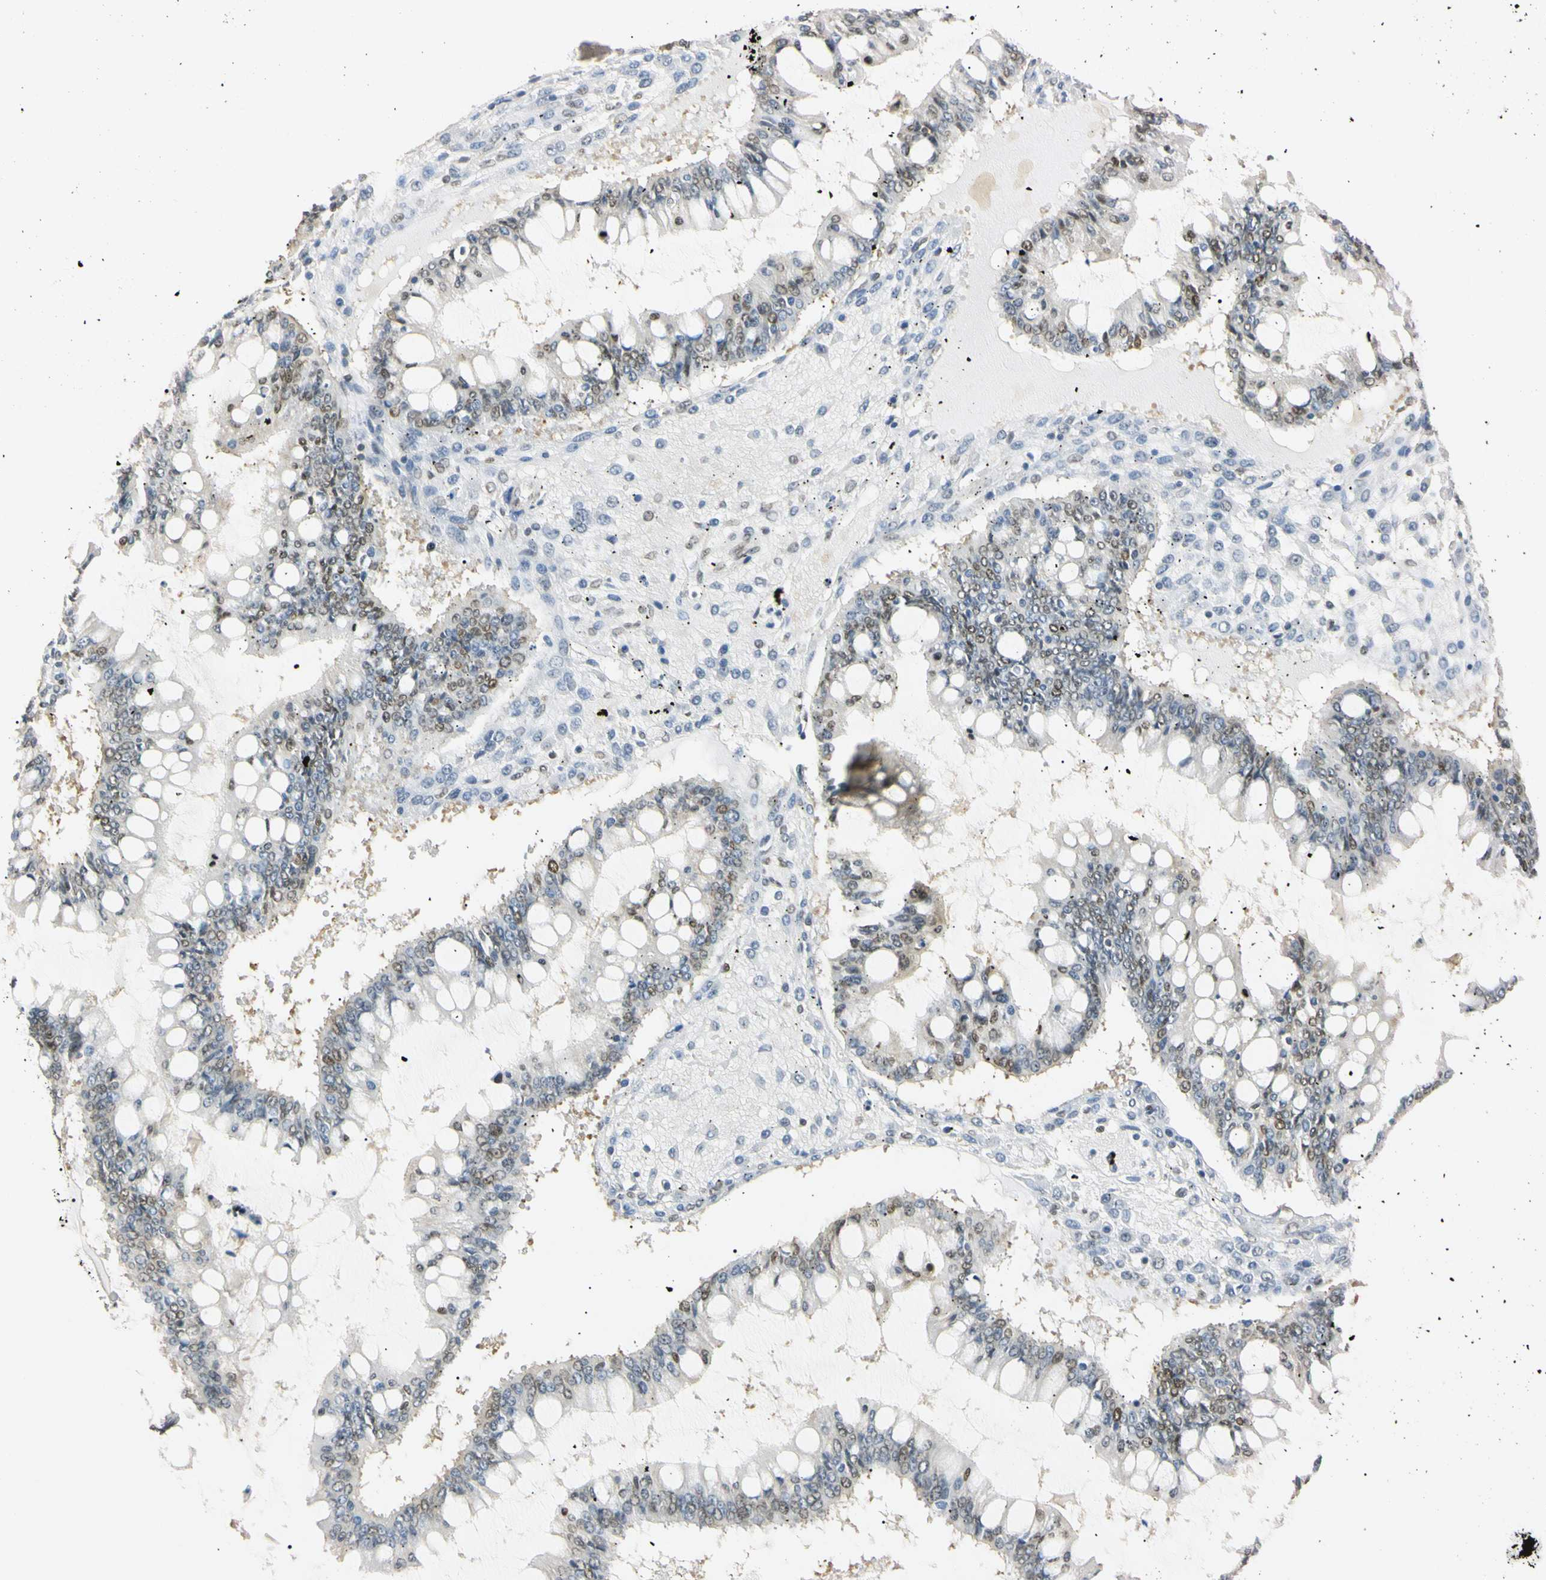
{"staining": {"intensity": "weak", "quantity": "<25%", "location": "nuclear"}, "tissue": "ovarian cancer", "cell_type": "Tumor cells", "image_type": "cancer", "snomed": [{"axis": "morphology", "description": "Cystadenocarcinoma, mucinous, NOS"}, {"axis": "topography", "description": "Ovary"}], "caption": "Ovarian mucinous cystadenocarcinoma was stained to show a protein in brown. There is no significant expression in tumor cells. (DAB (3,3'-diaminobenzidine) immunohistochemistry, high magnification).", "gene": "SMARCA5", "patient": {"sex": "female", "age": 73}}